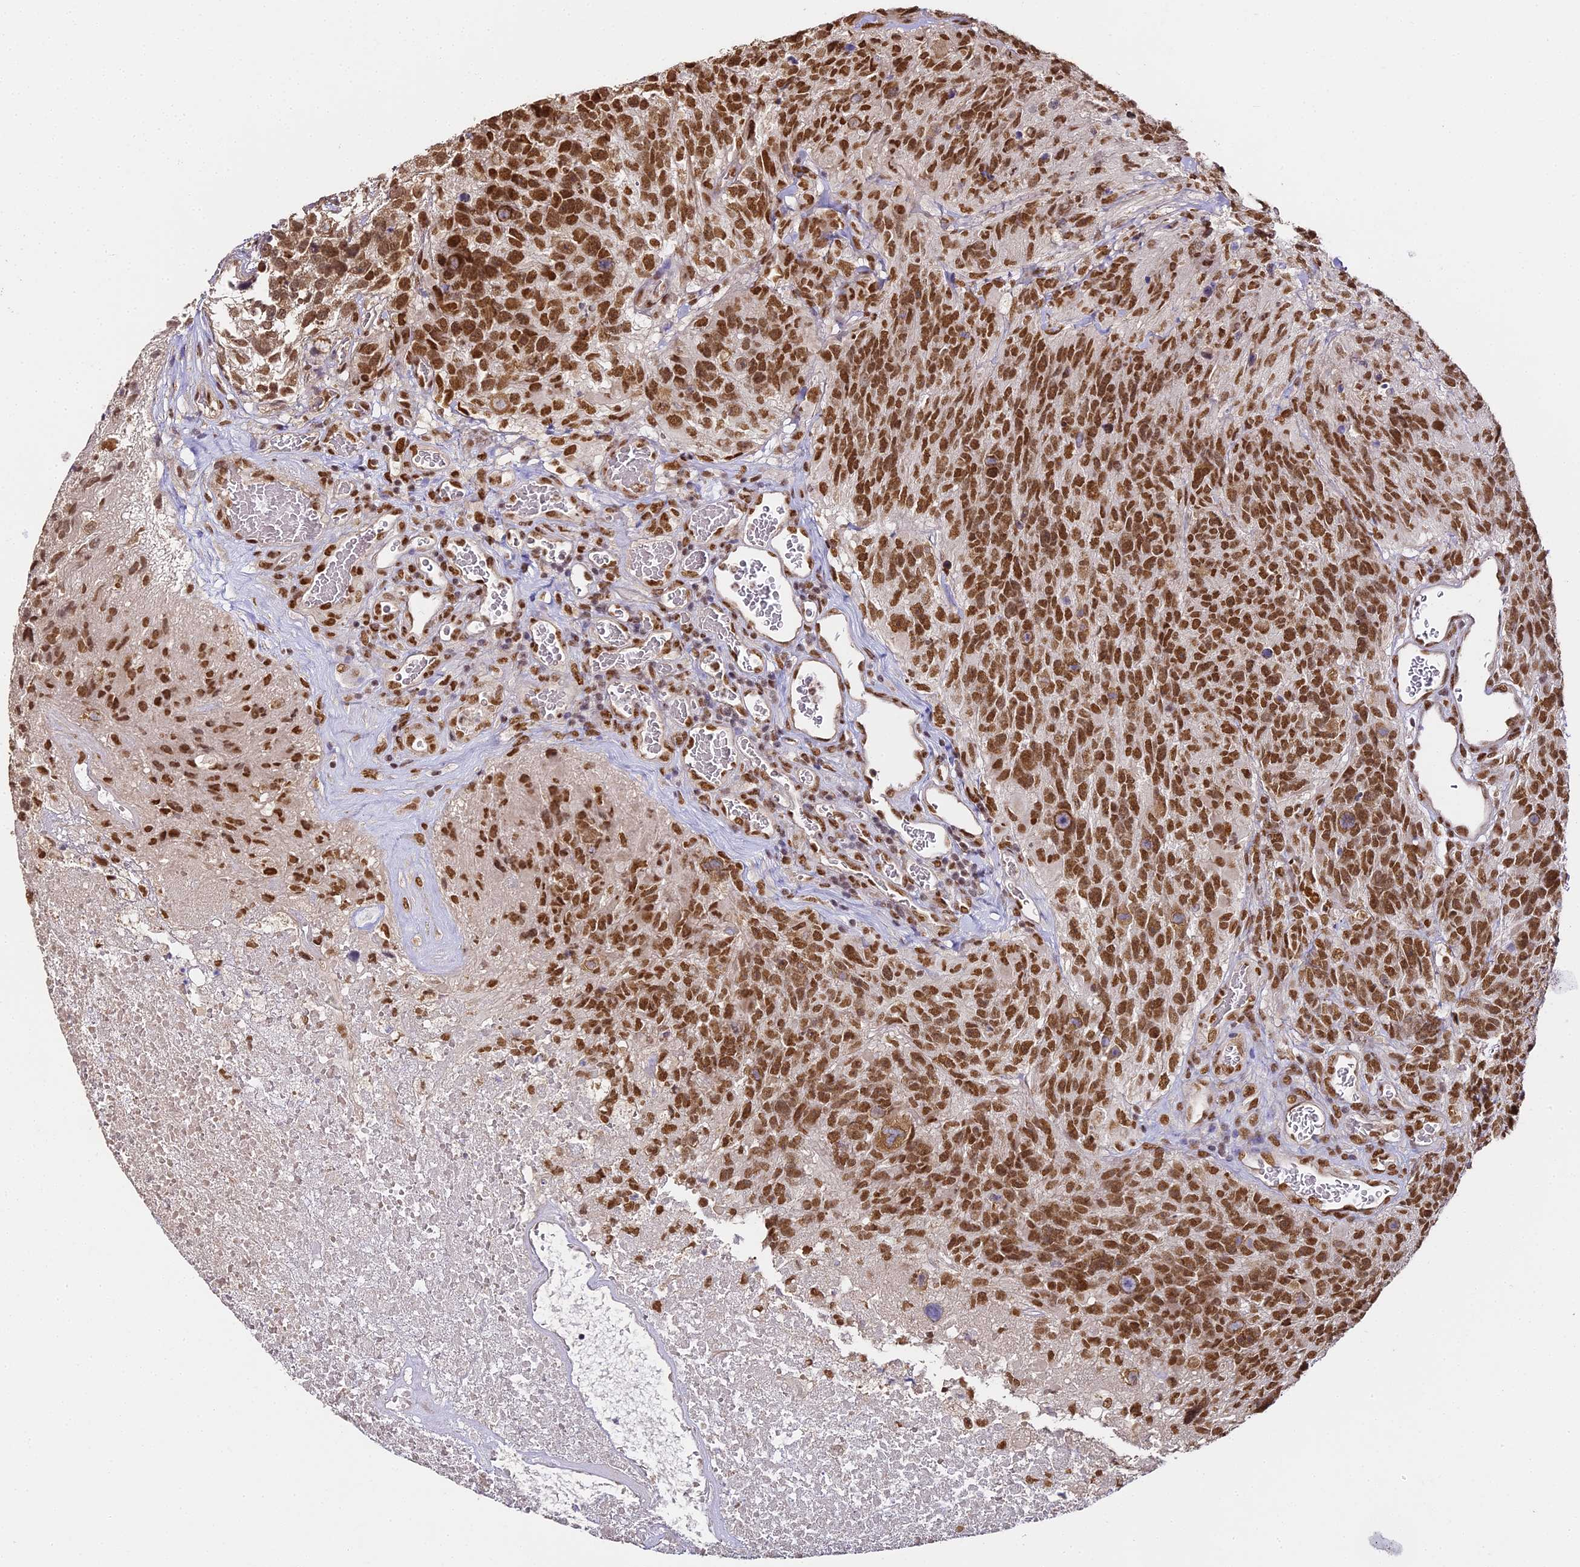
{"staining": {"intensity": "strong", "quantity": ">75%", "location": "nuclear"}, "tissue": "glioma", "cell_type": "Tumor cells", "image_type": "cancer", "snomed": [{"axis": "morphology", "description": "Glioma, malignant, High grade"}, {"axis": "topography", "description": "Brain"}], "caption": "Tumor cells exhibit high levels of strong nuclear staining in about >75% of cells in malignant glioma (high-grade).", "gene": "HNRNPA1", "patient": {"sex": "male", "age": 76}}